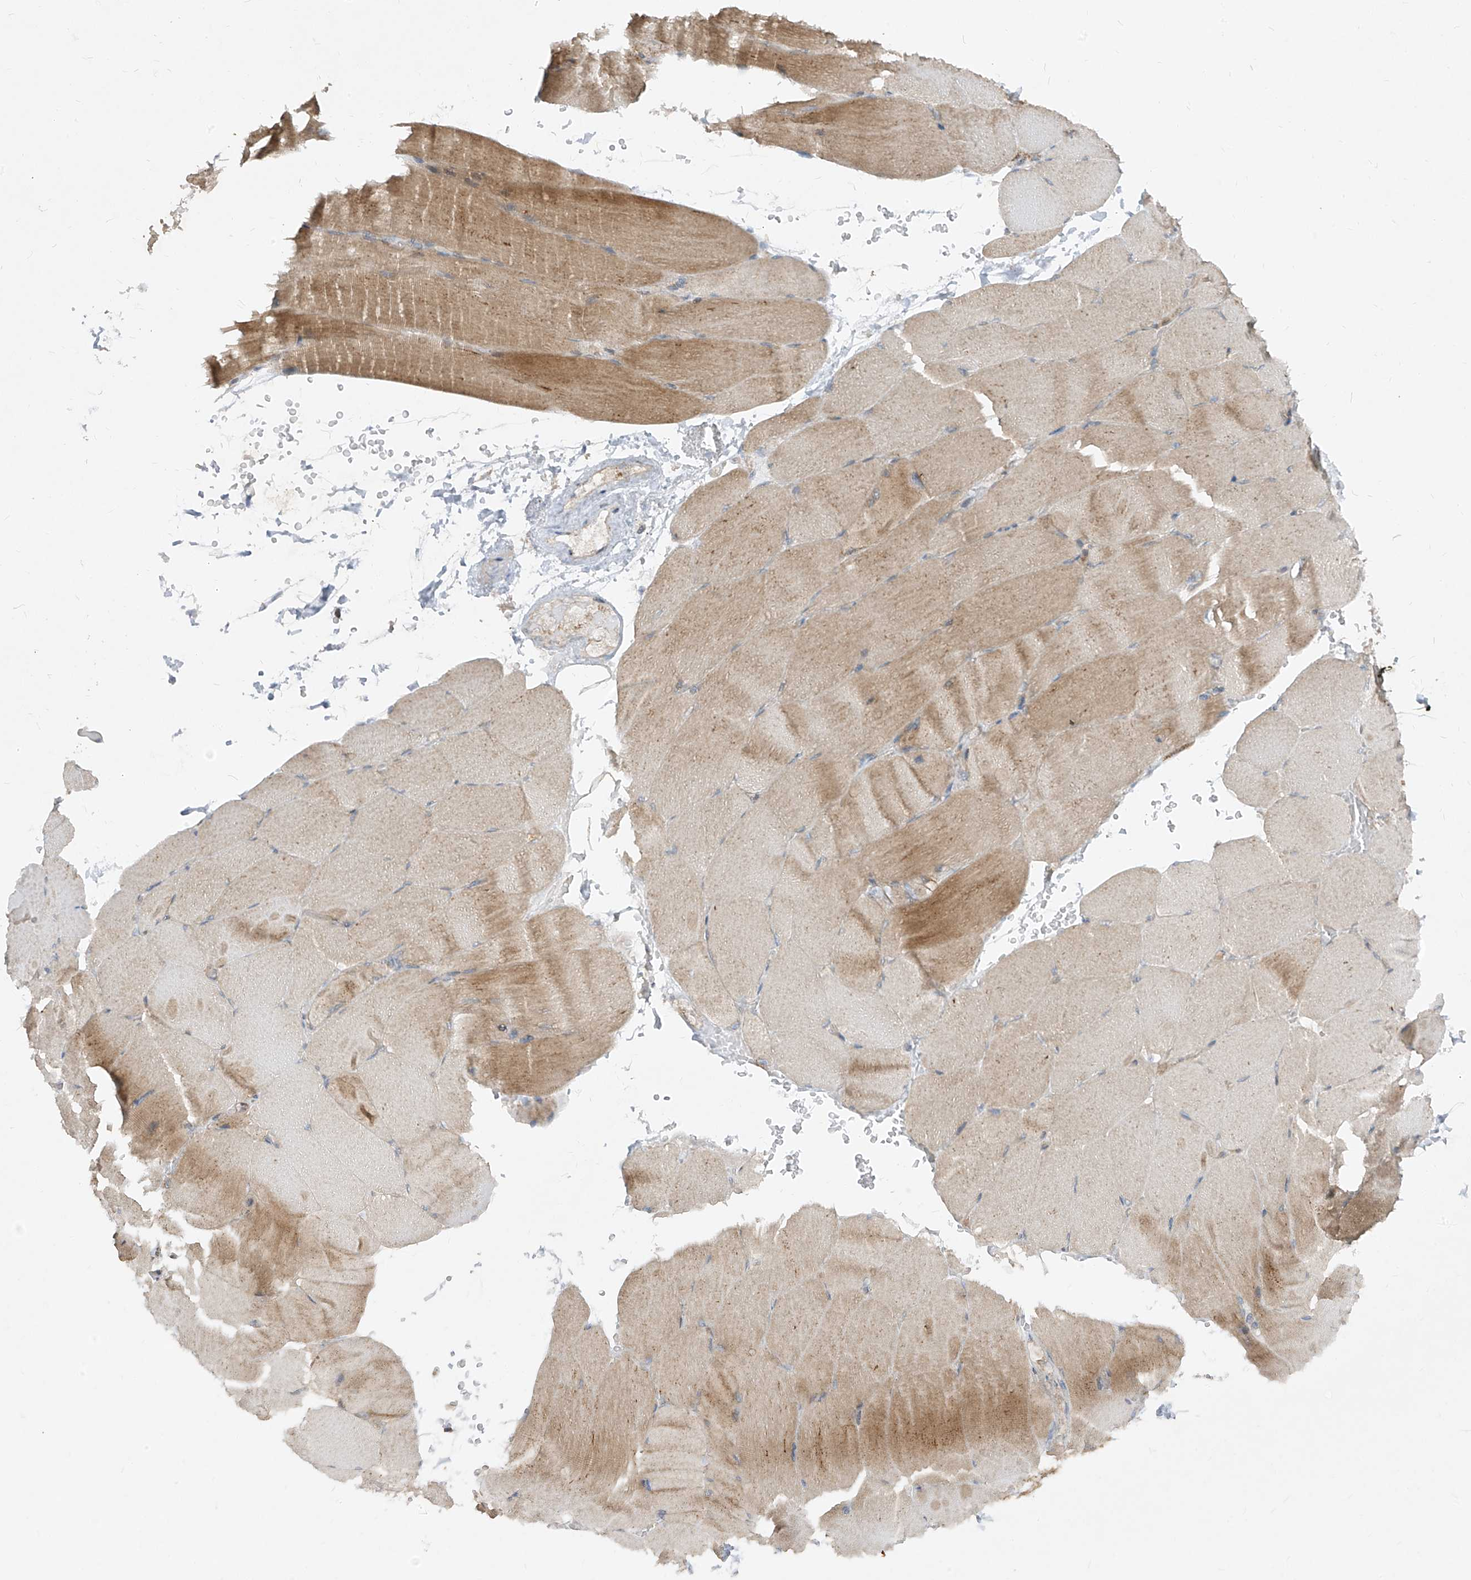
{"staining": {"intensity": "moderate", "quantity": "25%-75%", "location": "cytoplasmic/membranous"}, "tissue": "skeletal muscle", "cell_type": "Myocytes", "image_type": "normal", "snomed": [{"axis": "morphology", "description": "Normal tissue, NOS"}, {"axis": "topography", "description": "Skeletal muscle"}, {"axis": "topography", "description": "Parathyroid gland"}], "caption": "Unremarkable skeletal muscle reveals moderate cytoplasmic/membranous expression in about 25%-75% of myocytes.", "gene": "ABCD3", "patient": {"sex": "female", "age": 37}}